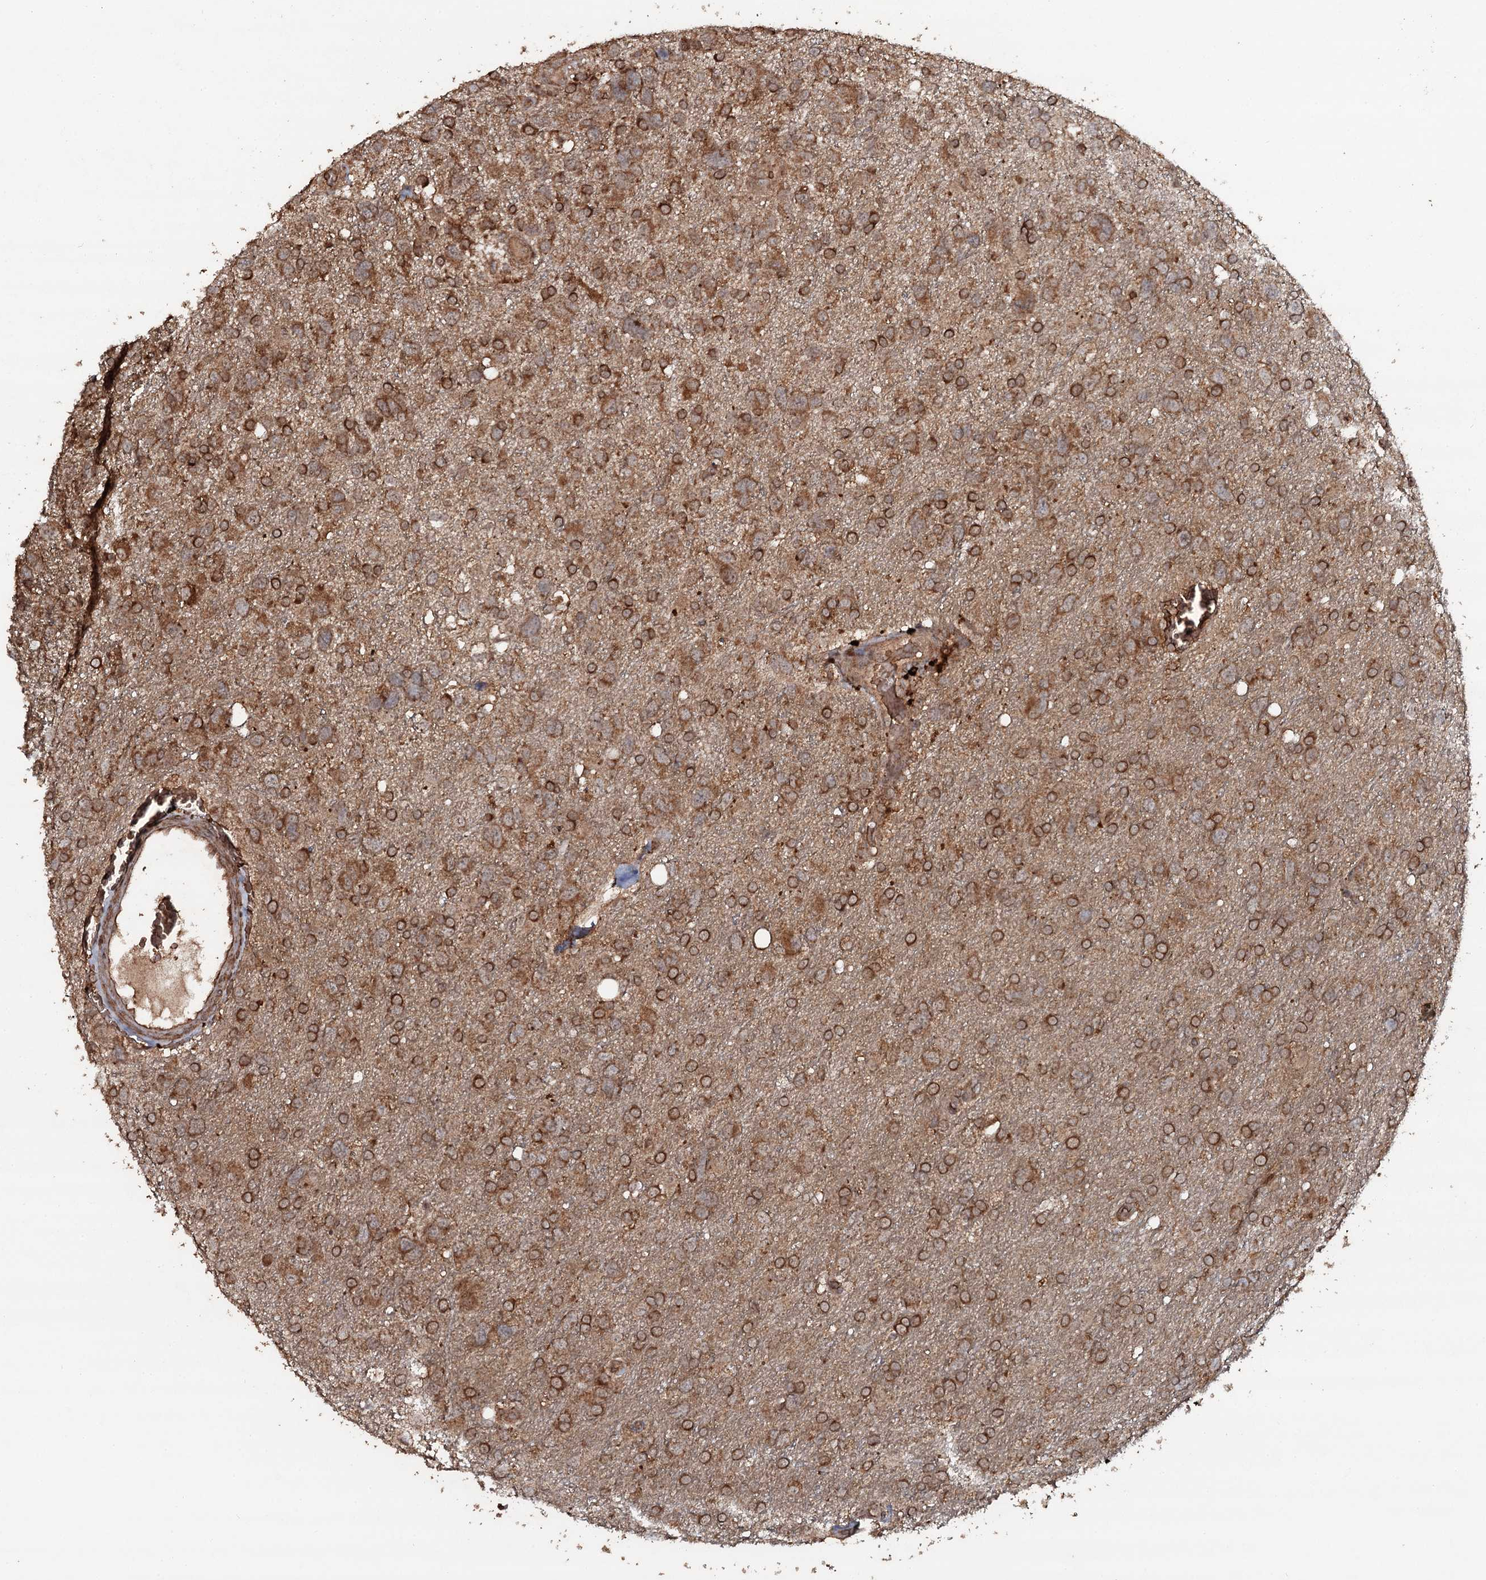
{"staining": {"intensity": "moderate", "quantity": ">75%", "location": "cytoplasmic/membranous"}, "tissue": "glioma", "cell_type": "Tumor cells", "image_type": "cancer", "snomed": [{"axis": "morphology", "description": "Glioma, malignant, High grade"}, {"axis": "topography", "description": "Brain"}], "caption": "Immunohistochemical staining of human malignant glioma (high-grade) displays medium levels of moderate cytoplasmic/membranous expression in approximately >75% of tumor cells.", "gene": "ADGRG3", "patient": {"sex": "male", "age": 61}}